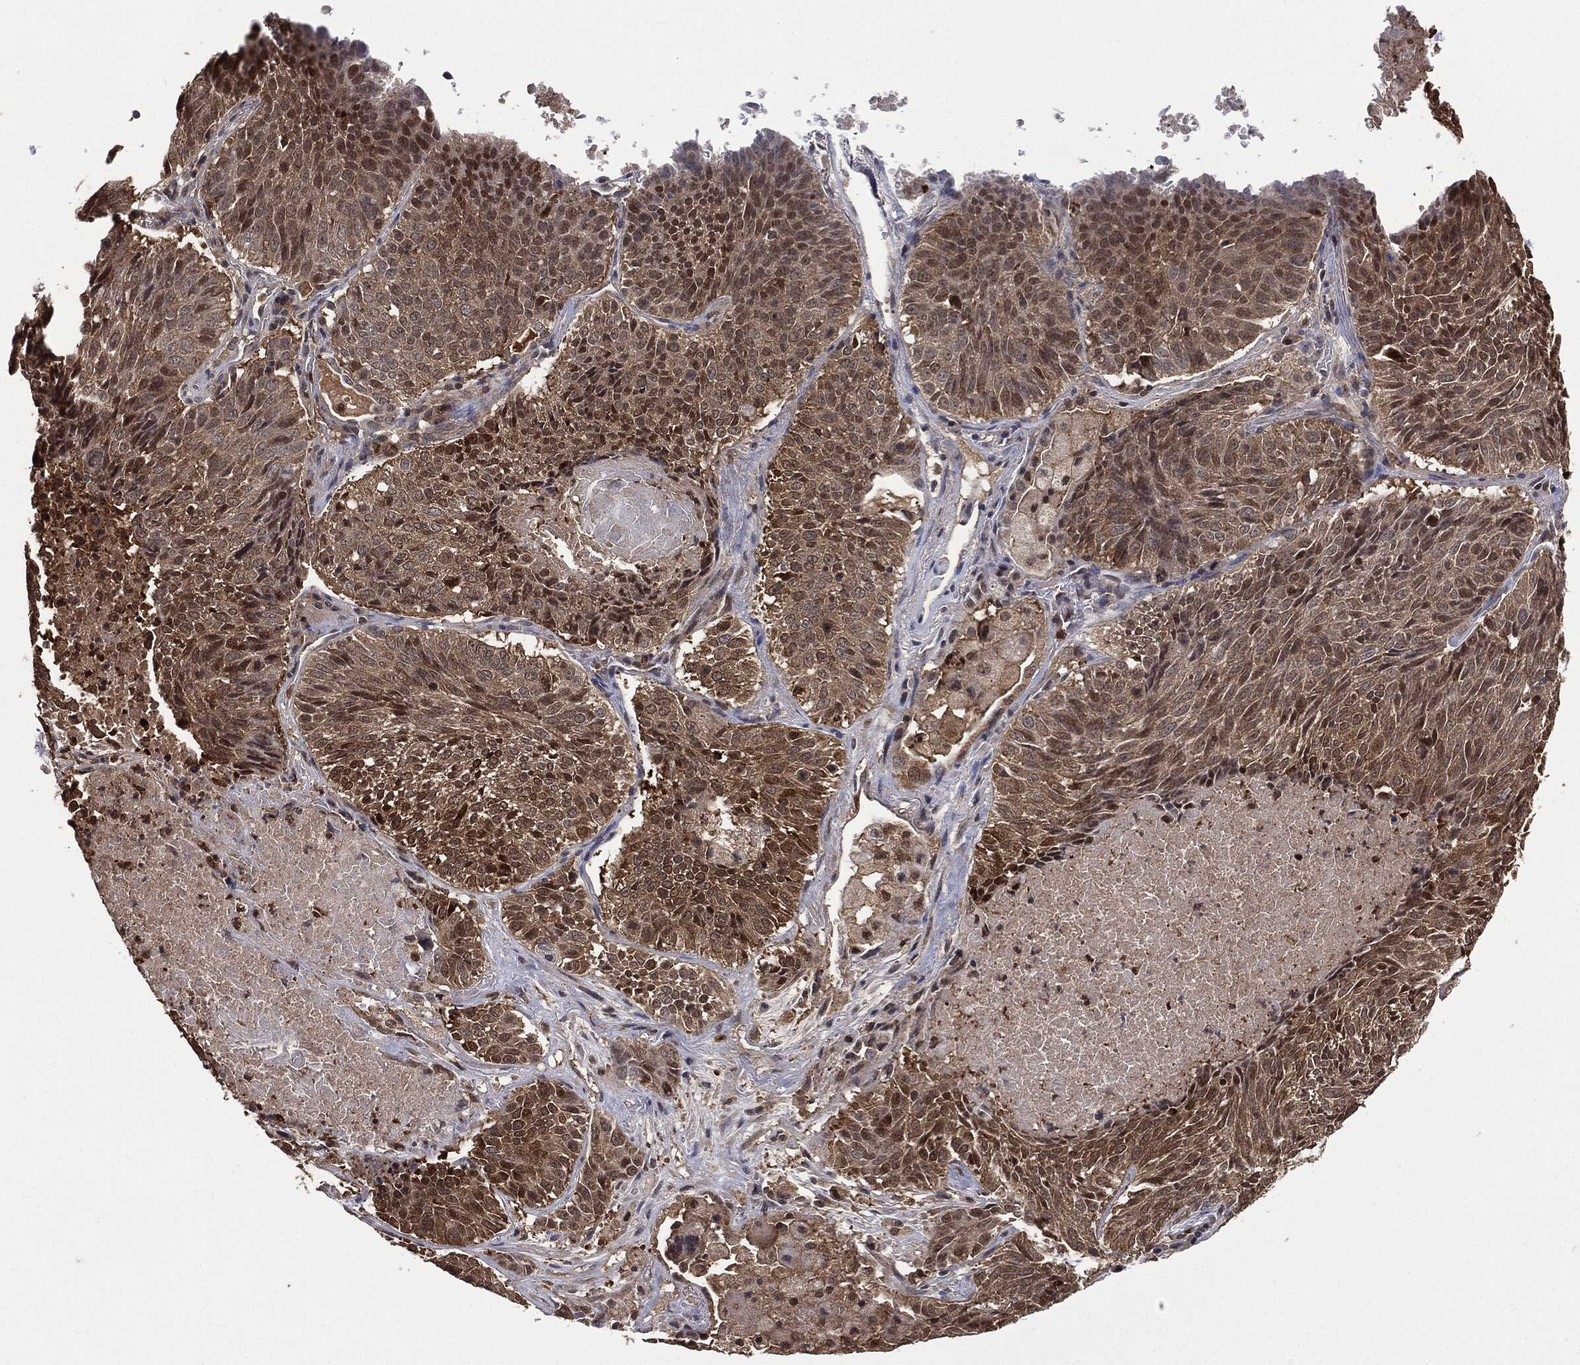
{"staining": {"intensity": "moderate", "quantity": ">75%", "location": "cytoplasmic/membranous,nuclear"}, "tissue": "lung cancer", "cell_type": "Tumor cells", "image_type": "cancer", "snomed": [{"axis": "morphology", "description": "Squamous cell carcinoma, NOS"}, {"axis": "topography", "description": "Lung"}], "caption": "A high-resolution image shows IHC staining of lung squamous cell carcinoma, which demonstrates moderate cytoplasmic/membranous and nuclear expression in approximately >75% of tumor cells. (IHC, brightfield microscopy, high magnification).", "gene": "GPI", "patient": {"sex": "male", "age": 64}}